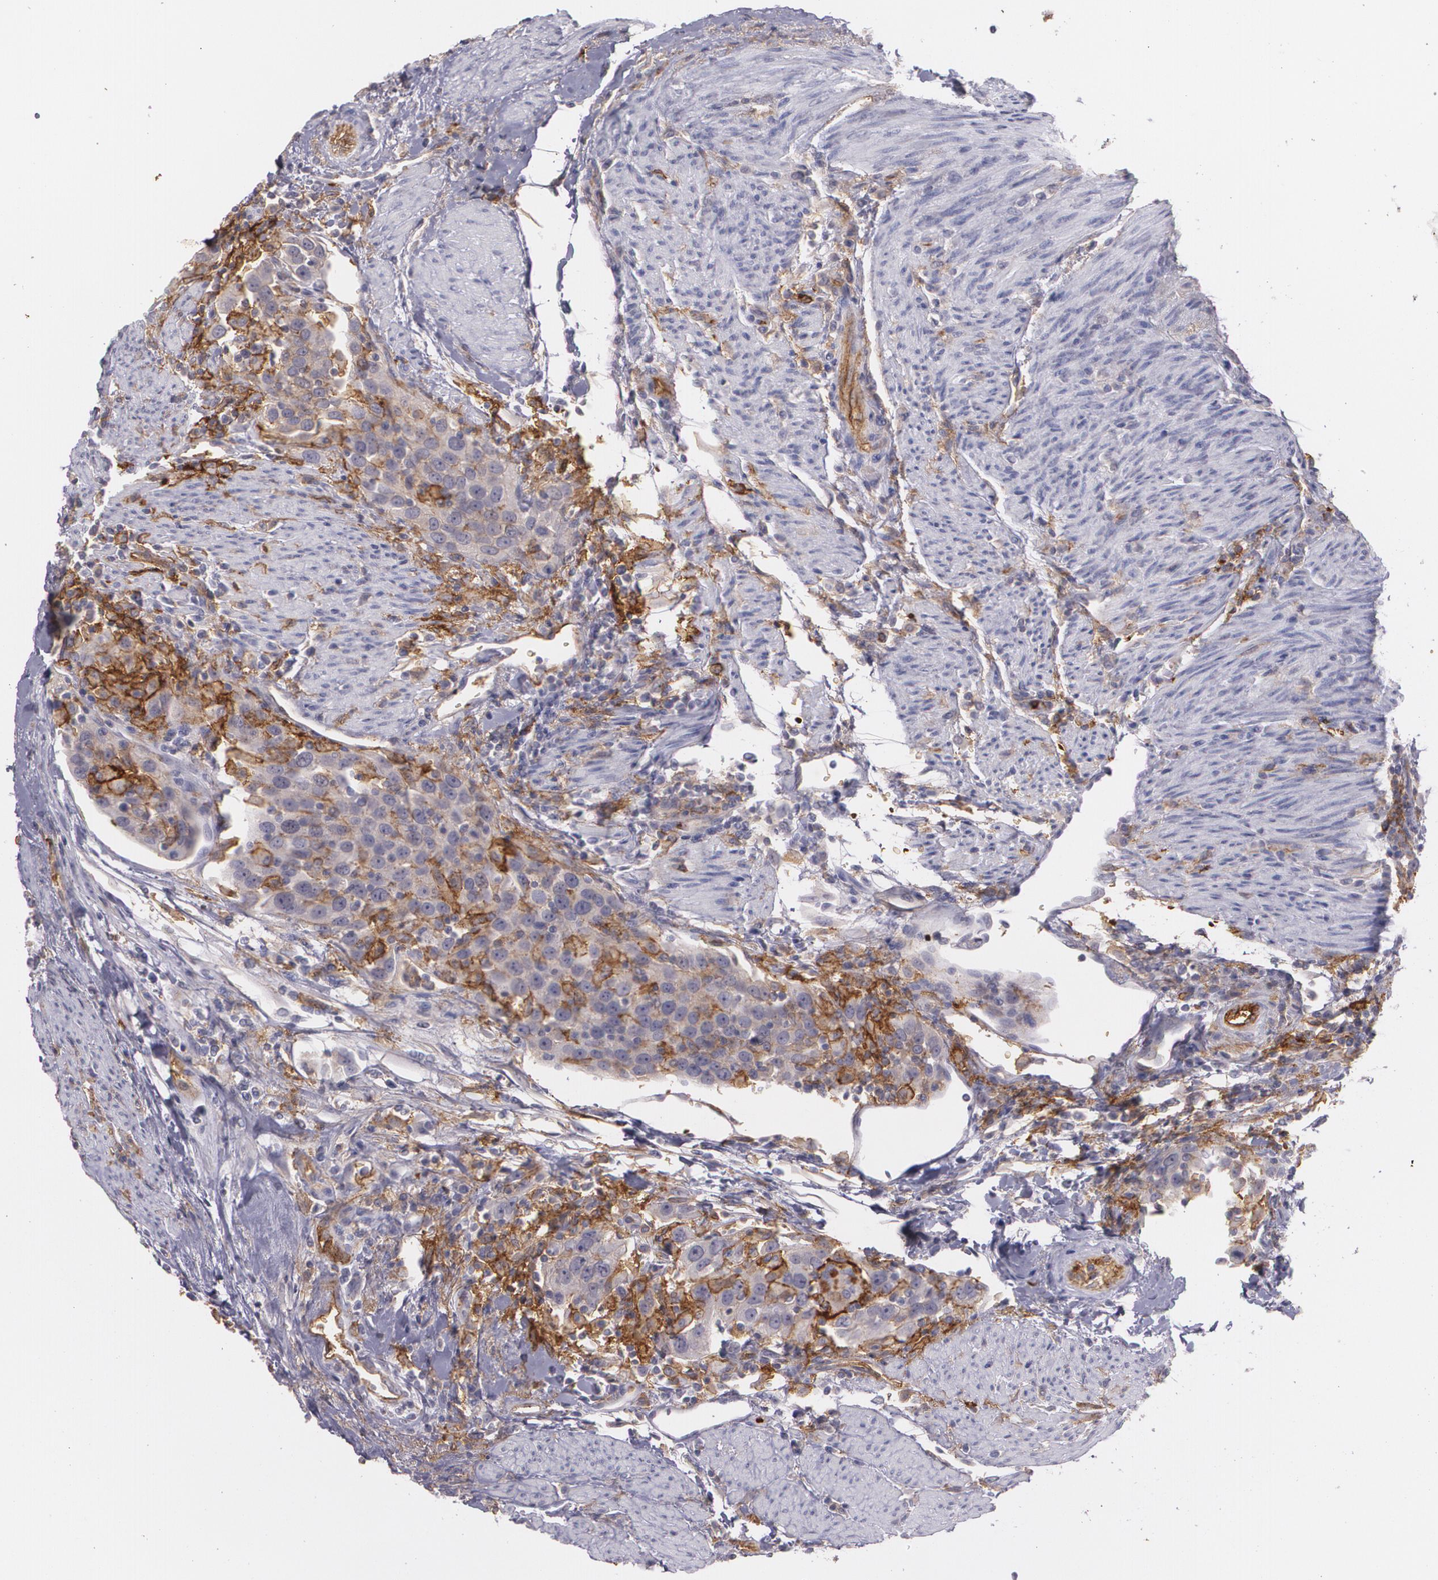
{"staining": {"intensity": "moderate", "quantity": ">75%", "location": "cytoplasmic/membranous"}, "tissue": "urothelial cancer", "cell_type": "Tumor cells", "image_type": "cancer", "snomed": [{"axis": "morphology", "description": "Urothelial carcinoma, High grade"}, {"axis": "topography", "description": "Urinary bladder"}], "caption": "Immunohistochemistry (IHC) staining of high-grade urothelial carcinoma, which demonstrates medium levels of moderate cytoplasmic/membranous positivity in approximately >75% of tumor cells indicating moderate cytoplasmic/membranous protein expression. The staining was performed using DAB (3,3'-diaminobenzidine) (brown) for protein detection and nuclei were counterstained in hematoxylin (blue).", "gene": "ACE", "patient": {"sex": "female", "age": 80}}